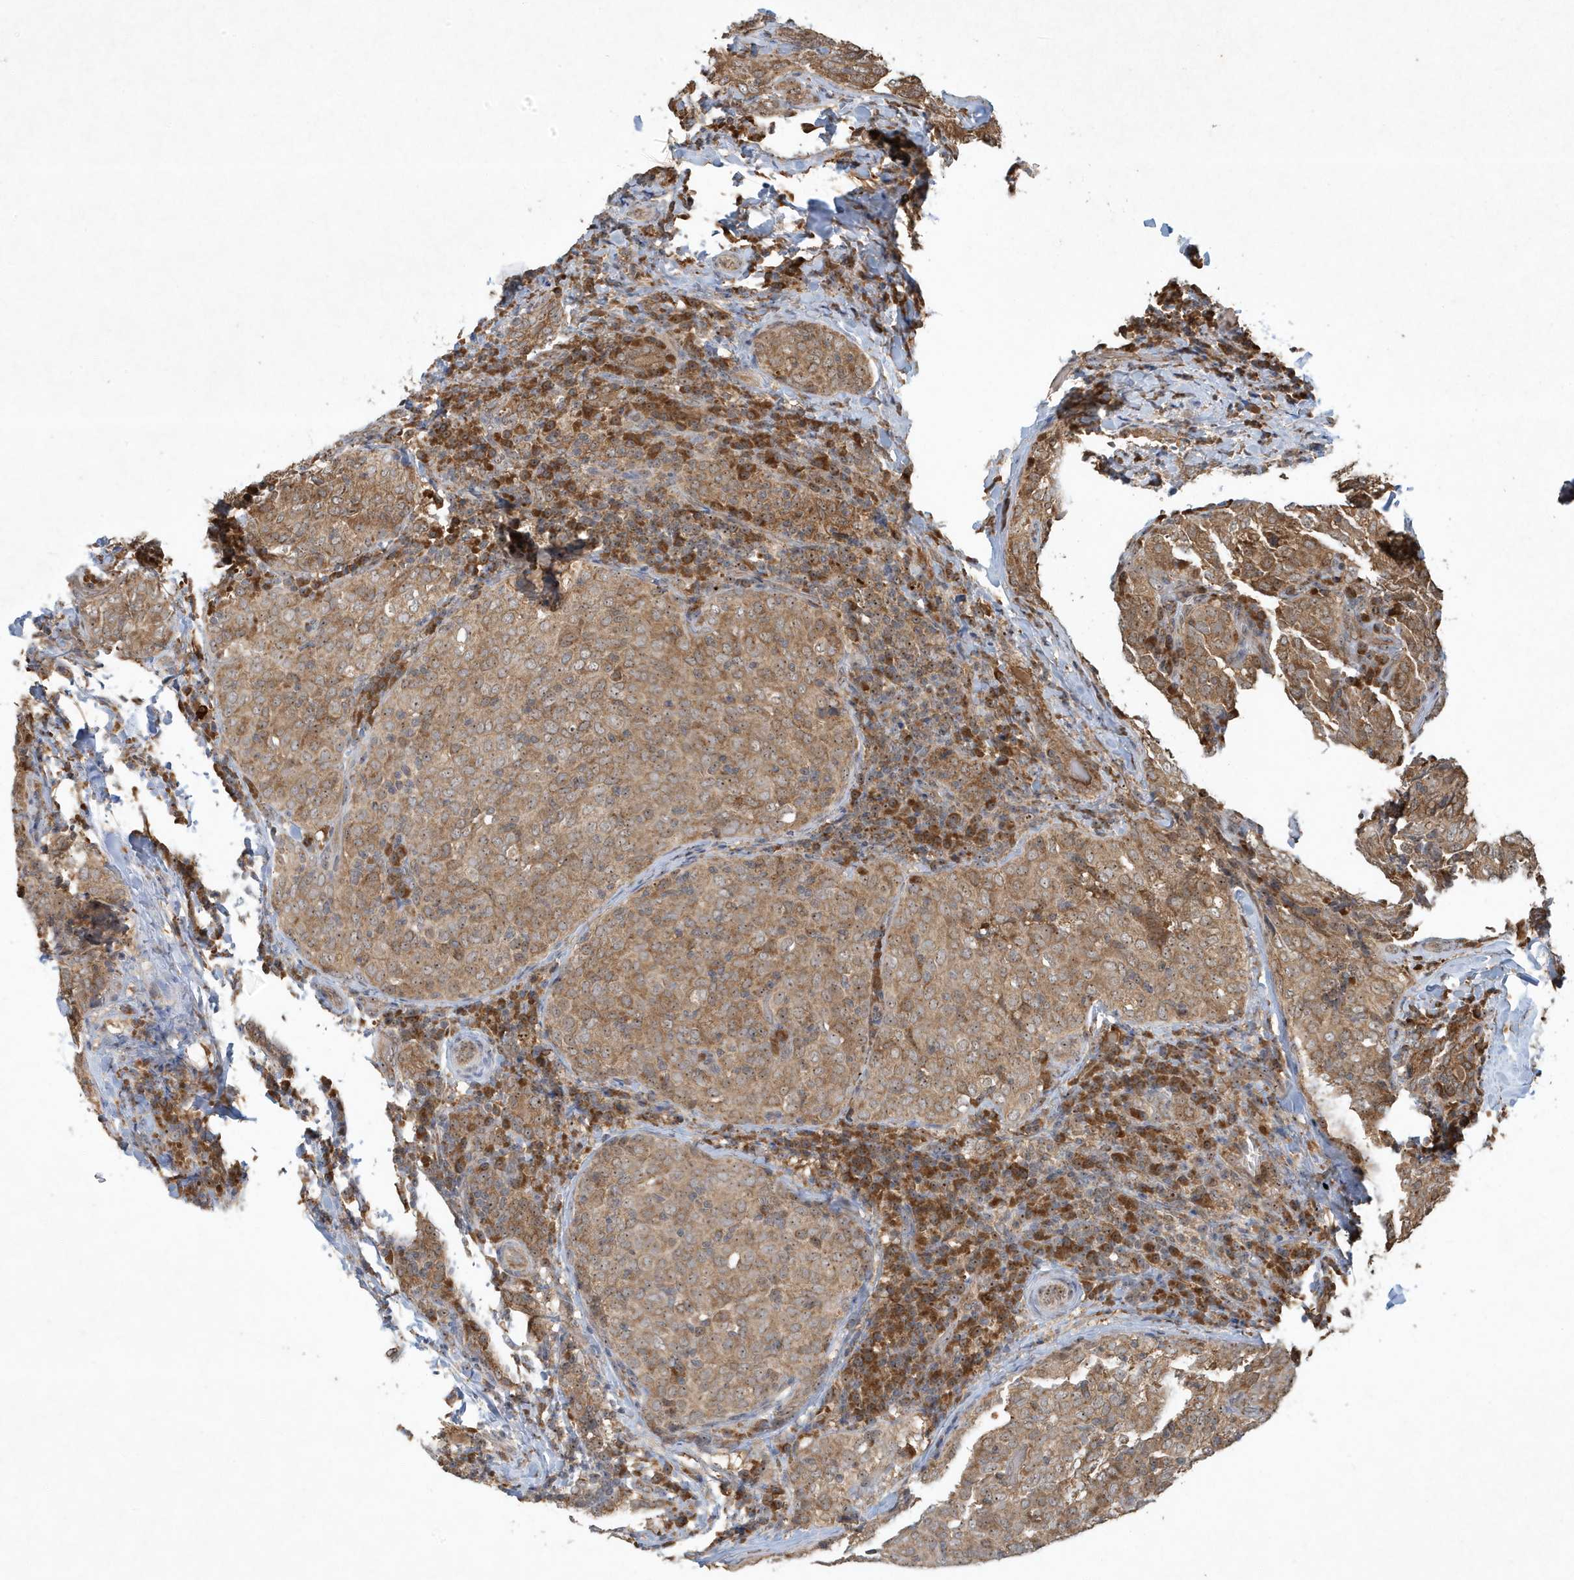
{"staining": {"intensity": "moderate", "quantity": ">75%", "location": "cytoplasmic/membranous"}, "tissue": "thyroid cancer", "cell_type": "Tumor cells", "image_type": "cancer", "snomed": [{"axis": "morphology", "description": "Normal tissue, NOS"}, {"axis": "morphology", "description": "Papillary adenocarcinoma, NOS"}, {"axis": "topography", "description": "Thyroid gland"}], "caption": "High-magnification brightfield microscopy of papillary adenocarcinoma (thyroid) stained with DAB (brown) and counterstained with hematoxylin (blue). tumor cells exhibit moderate cytoplasmic/membranous expression is appreciated in approximately>75% of cells.", "gene": "ABCB9", "patient": {"sex": "female", "age": 30}}